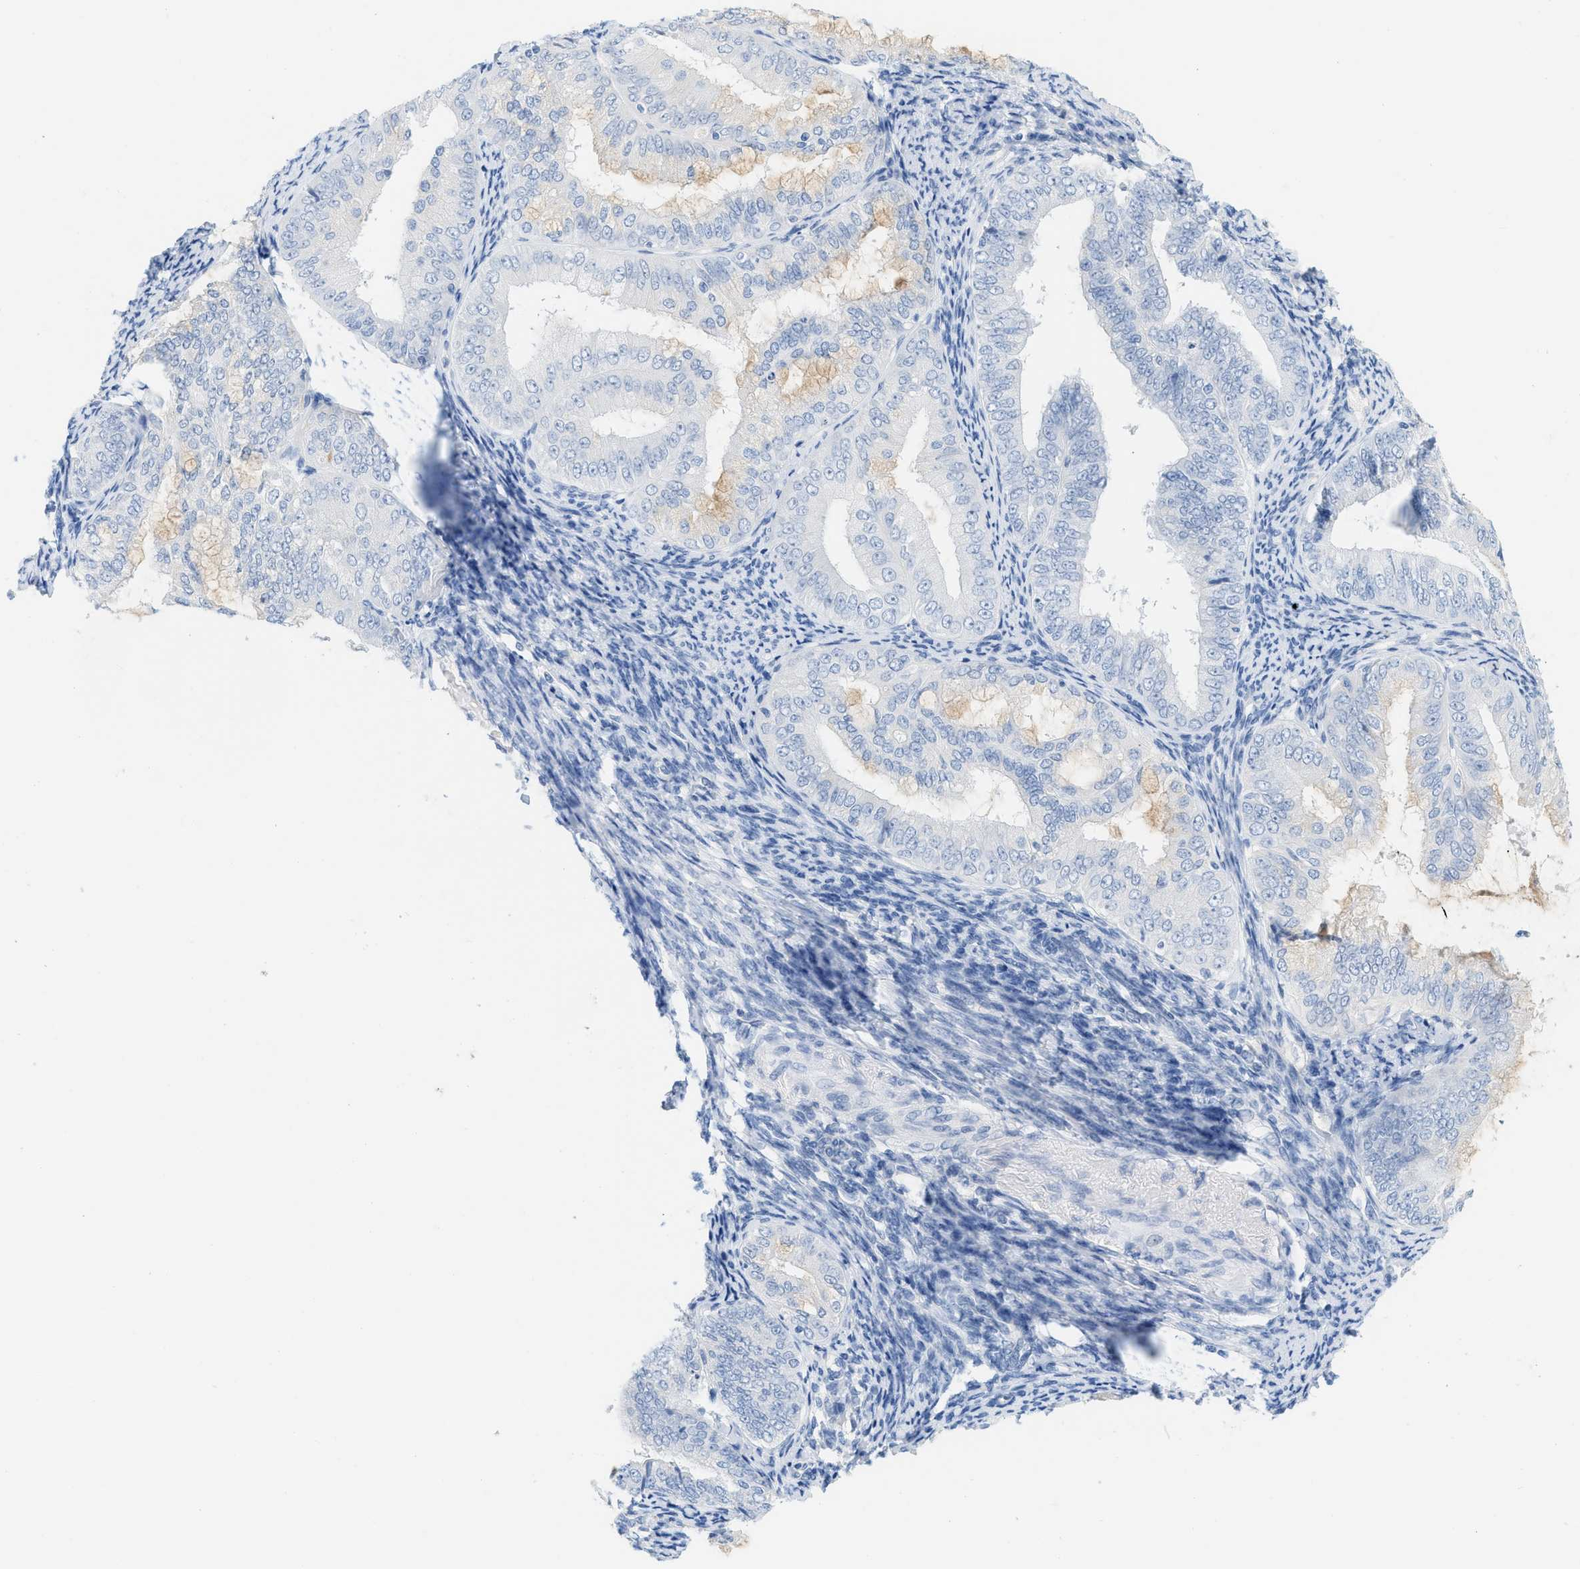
{"staining": {"intensity": "weak", "quantity": "<25%", "location": "cytoplasmic/membranous"}, "tissue": "endometrial cancer", "cell_type": "Tumor cells", "image_type": "cancer", "snomed": [{"axis": "morphology", "description": "Adenocarcinoma, NOS"}, {"axis": "topography", "description": "Endometrium"}], "caption": "Endometrial cancer was stained to show a protein in brown. There is no significant staining in tumor cells.", "gene": "PAPPA", "patient": {"sex": "female", "age": 63}}